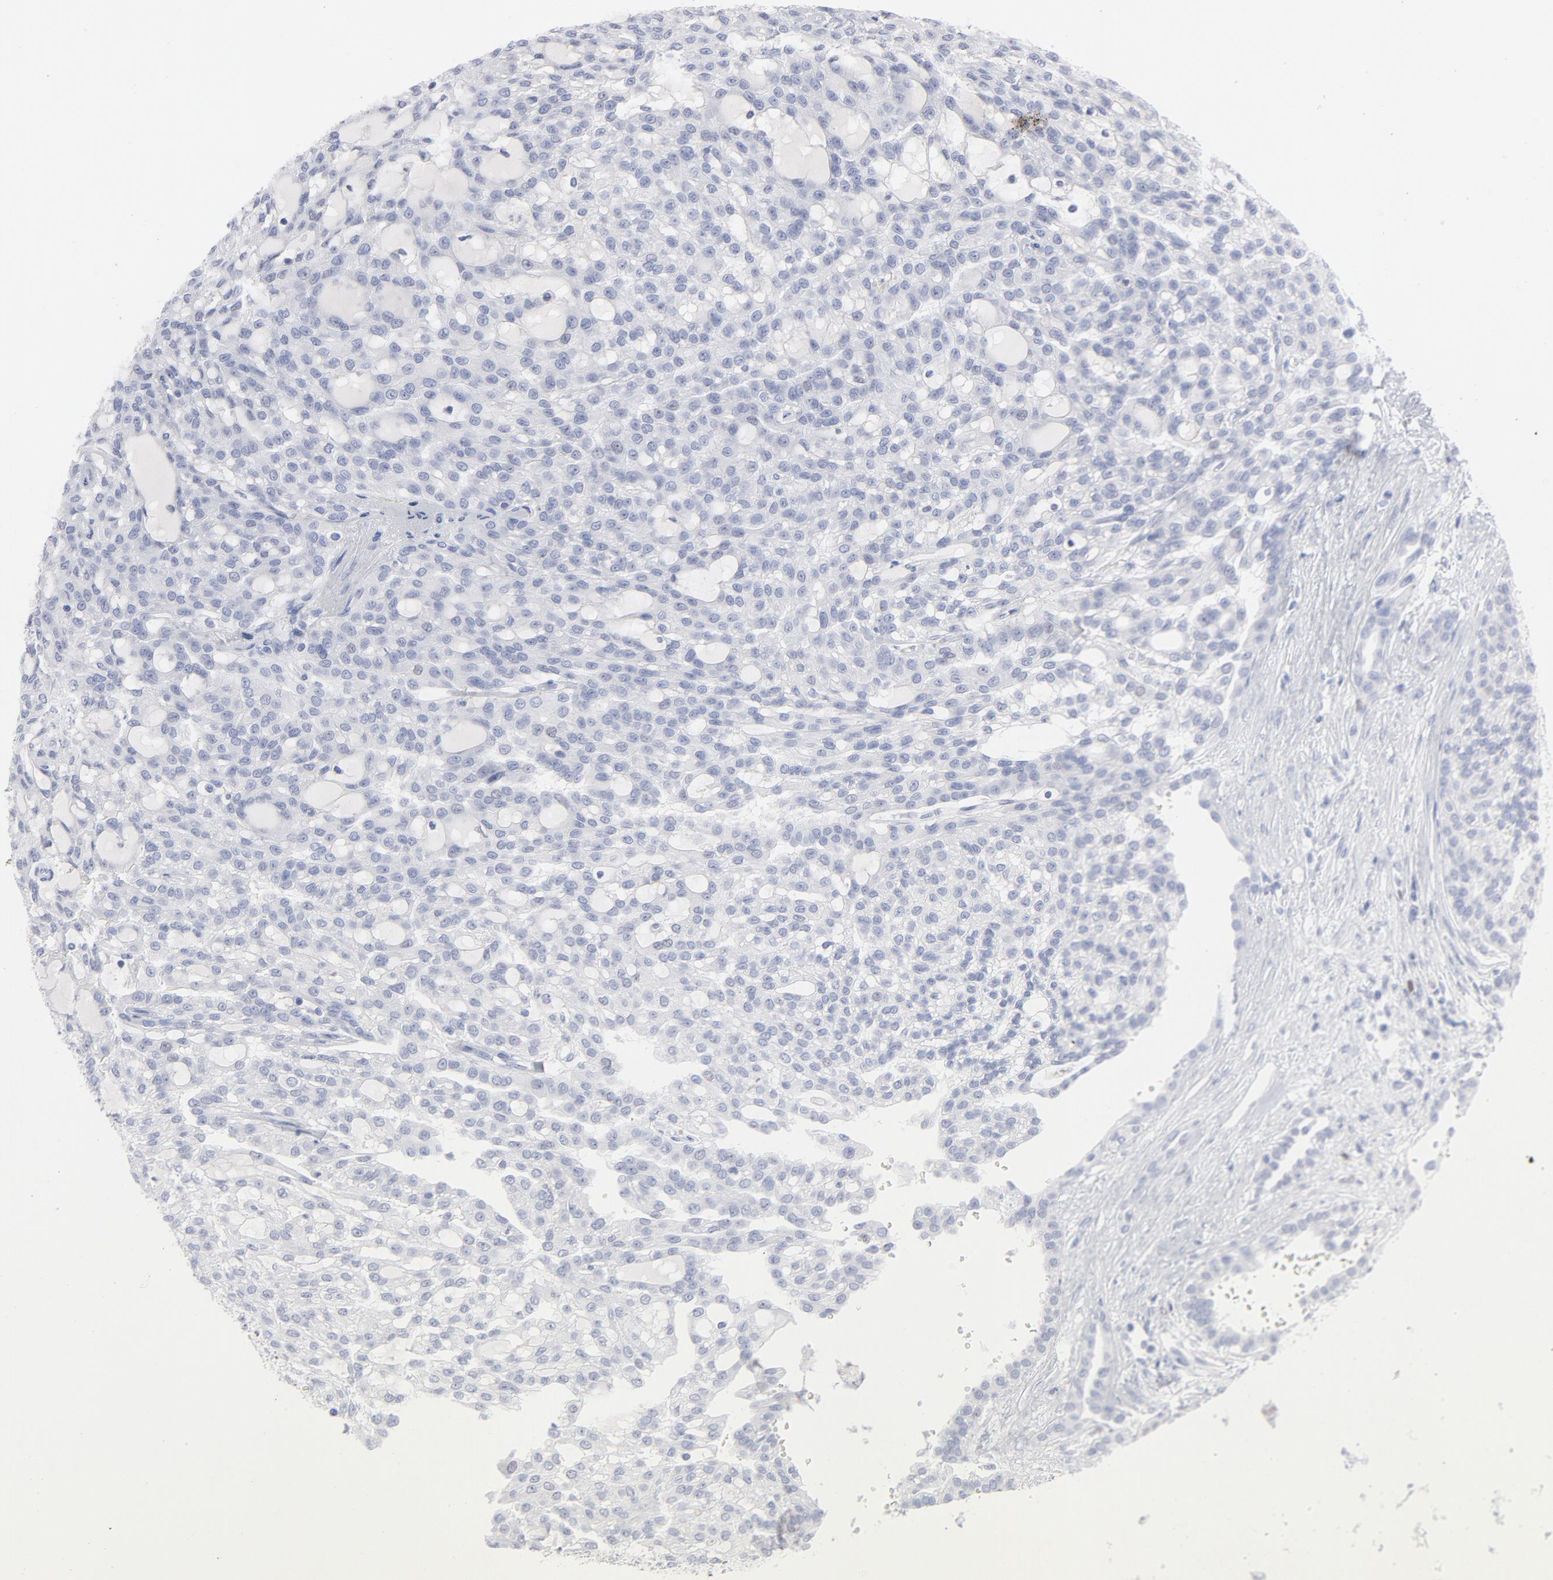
{"staining": {"intensity": "negative", "quantity": "none", "location": "none"}, "tissue": "renal cancer", "cell_type": "Tumor cells", "image_type": "cancer", "snomed": [{"axis": "morphology", "description": "Adenocarcinoma, NOS"}, {"axis": "topography", "description": "Kidney"}], "caption": "Micrograph shows no protein staining in tumor cells of adenocarcinoma (renal) tissue.", "gene": "MCM7", "patient": {"sex": "male", "age": 63}}